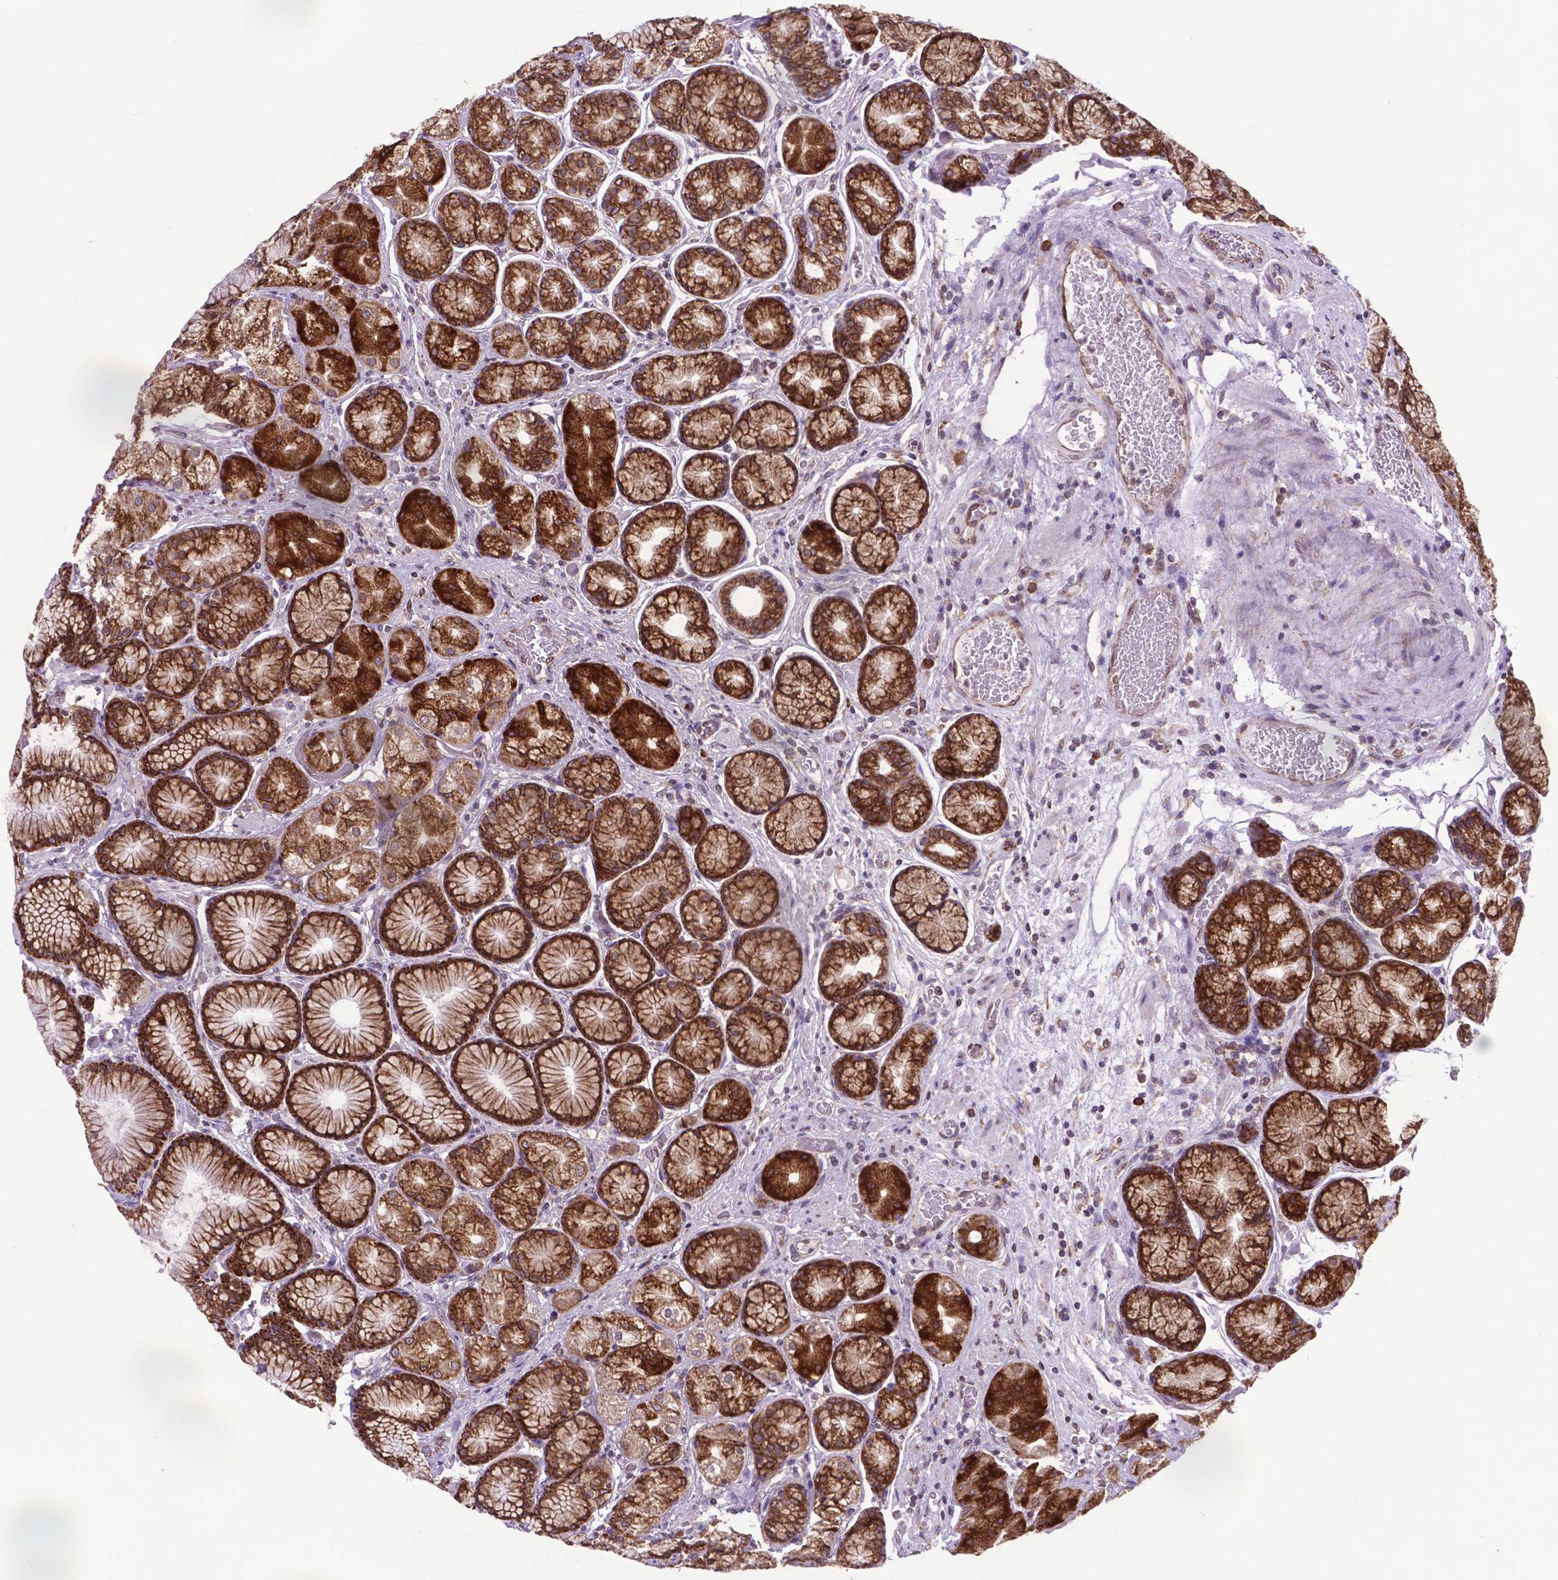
{"staining": {"intensity": "strong", "quantity": ">75%", "location": "cytoplasmic/membranous"}, "tissue": "stomach", "cell_type": "Glandular cells", "image_type": "normal", "snomed": [{"axis": "morphology", "description": "Normal tissue, NOS"}, {"axis": "morphology", "description": "Adenocarcinoma, NOS"}, {"axis": "morphology", "description": "Adenocarcinoma, High grade"}, {"axis": "topography", "description": "Stomach, upper"}, {"axis": "topography", "description": "Stomach"}], "caption": "Immunohistochemistry (DAB) staining of normal human stomach displays strong cytoplasmic/membranous protein expression in approximately >75% of glandular cells. (IHC, brightfield microscopy, high magnification).", "gene": "ENSG00000269590", "patient": {"sex": "female", "age": 65}}